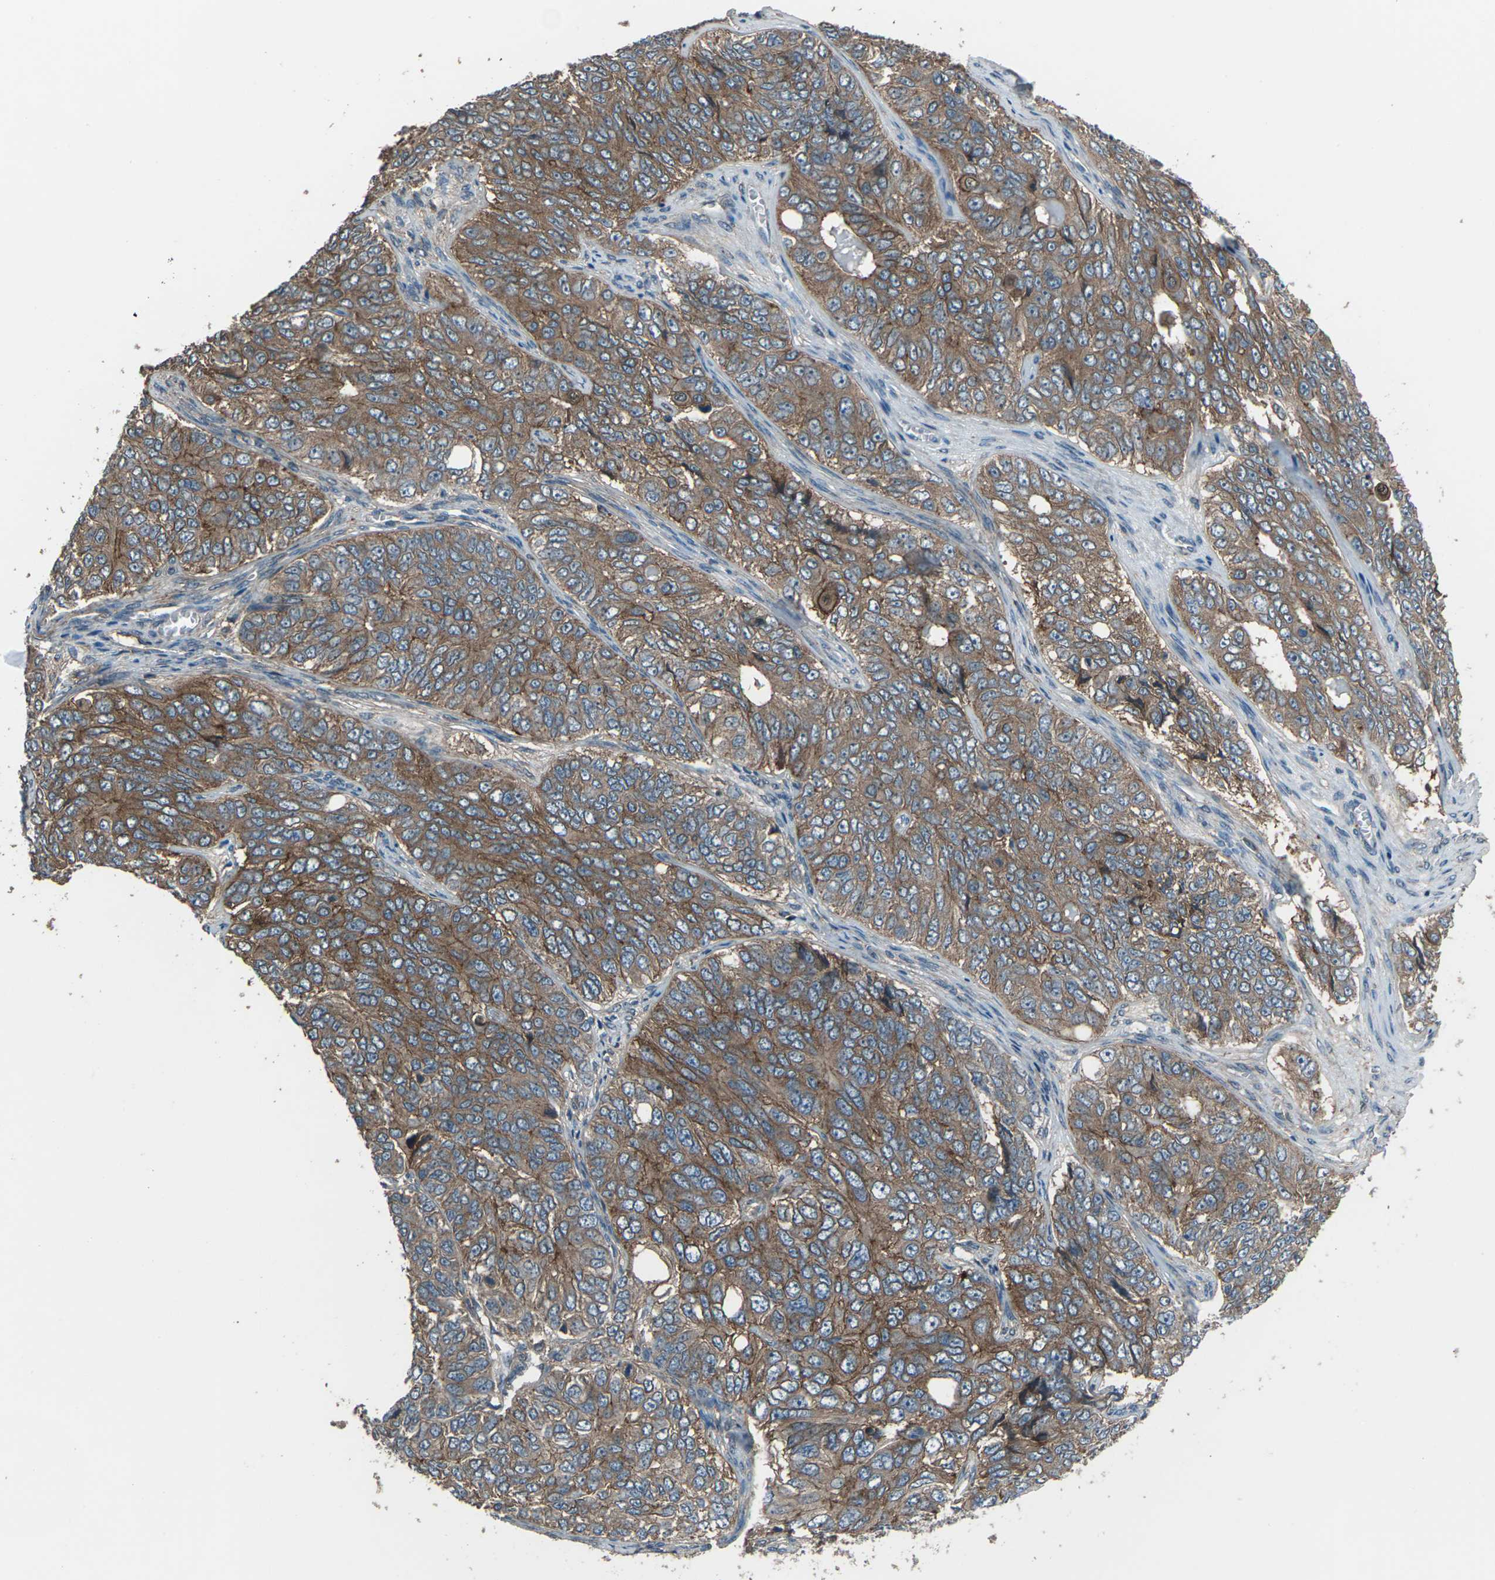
{"staining": {"intensity": "moderate", "quantity": ">75%", "location": "cytoplasmic/membranous"}, "tissue": "ovarian cancer", "cell_type": "Tumor cells", "image_type": "cancer", "snomed": [{"axis": "morphology", "description": "Carcinoma, endometroid"}, {"axis": "topography", "description": "Ovary"}], "caption": "The histopathology image shows immunohistochemical staining of ovarian cancer (endometroid carcinoma). There is moderate cytoplasmic/membranous staining is present in about >75% of tumor cells.", "gene": "CMTM4", "patient": {"sex": "female", "age": 51}}